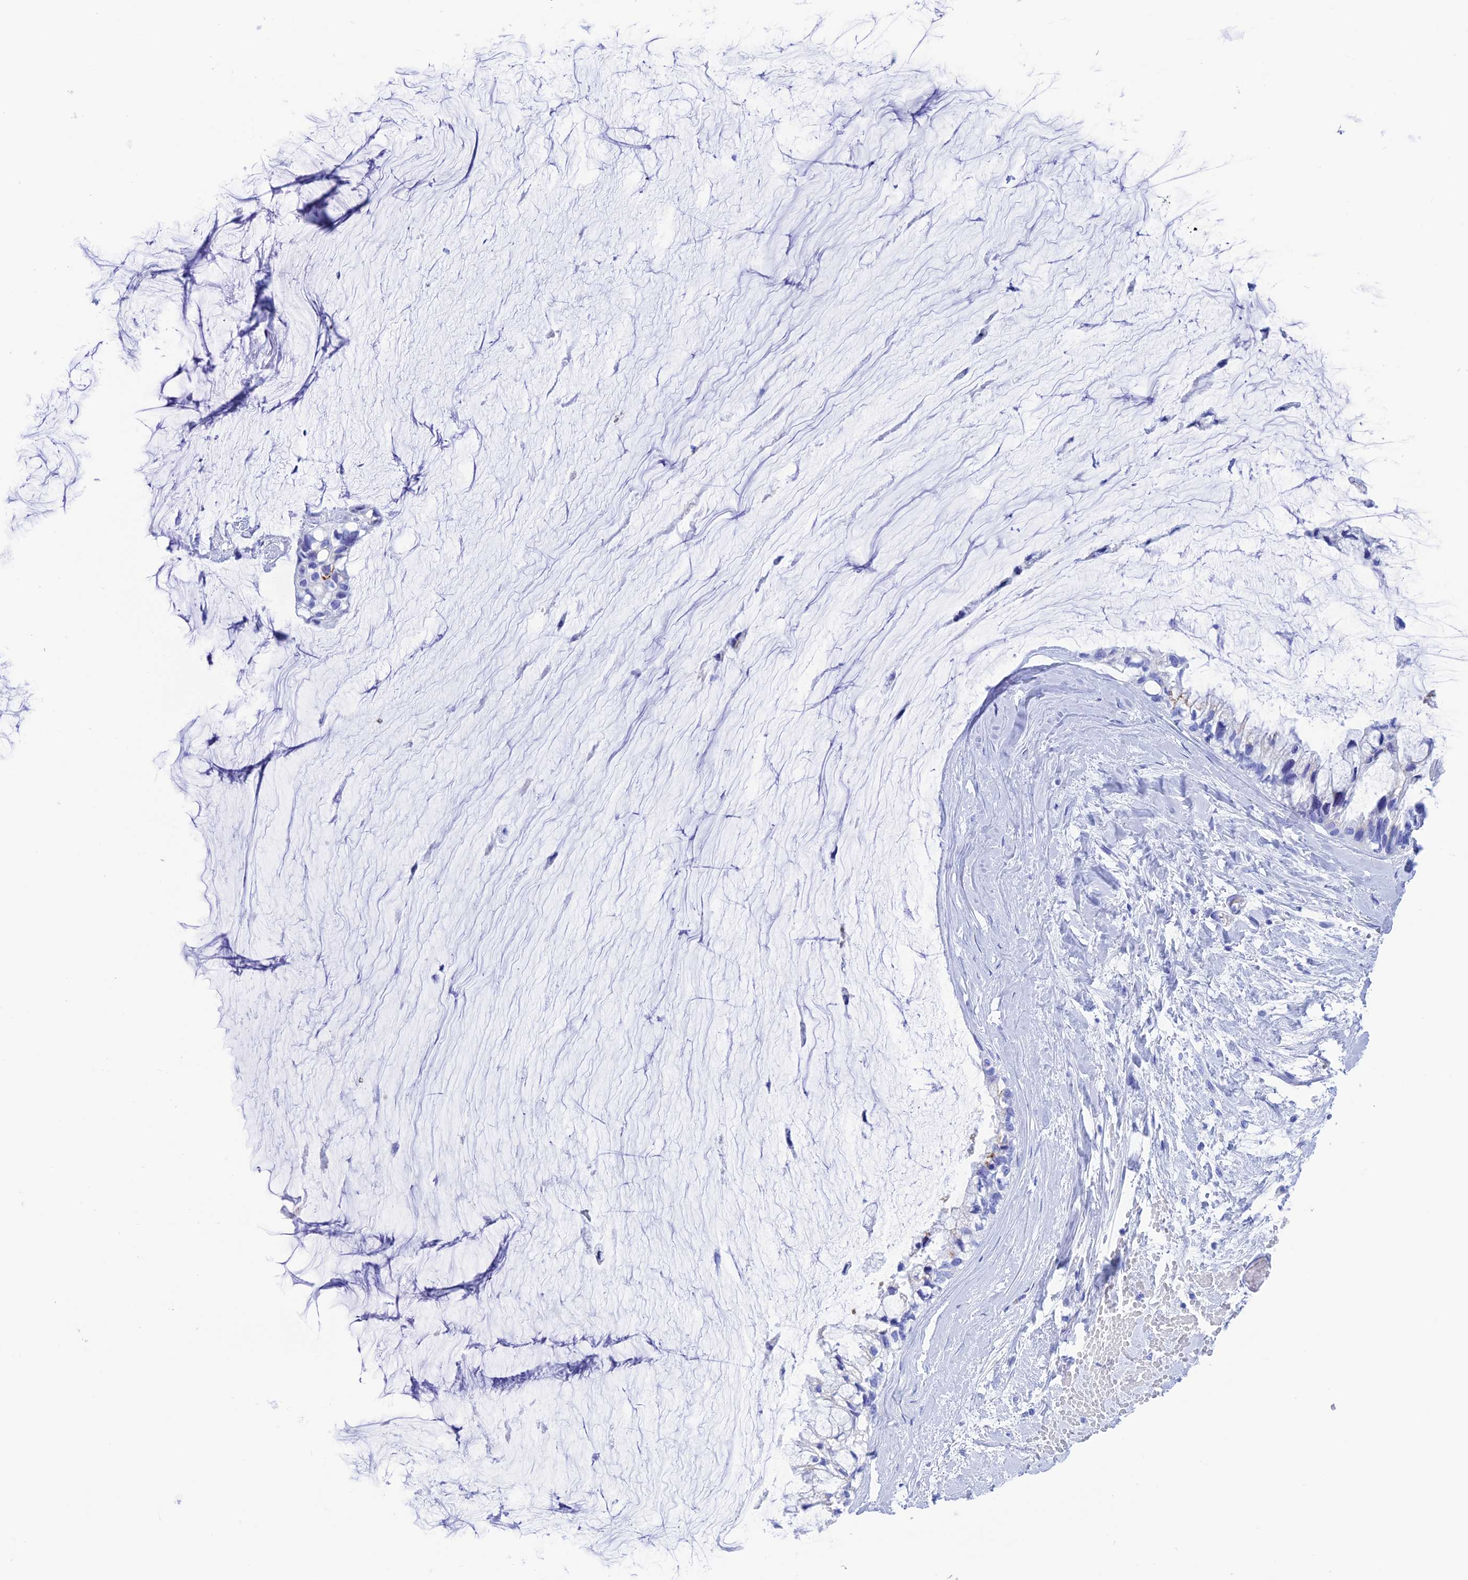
{"staining": {"intensity": "negative", "quantity": "none", "location": "none"}, "tissue": "ovarian cancer", "cell_type": "Tumor cells", "image_type": "cancer", "snomed": [{"axis": "morphology", "description": "Cystadenocarcinoma, mucinous, NOS"}, {"axis": "topography", "description": "Ovary"}], "caption": "DAB (3,3'-diaminobenzidine) immunohistochemical staining of ovarian cancer (mucinous cystadenocarcinoma) shows no significant positivity in tumor cells.", "gene": "NXPE4", "patient": {"sex": "female", "age": 39}}